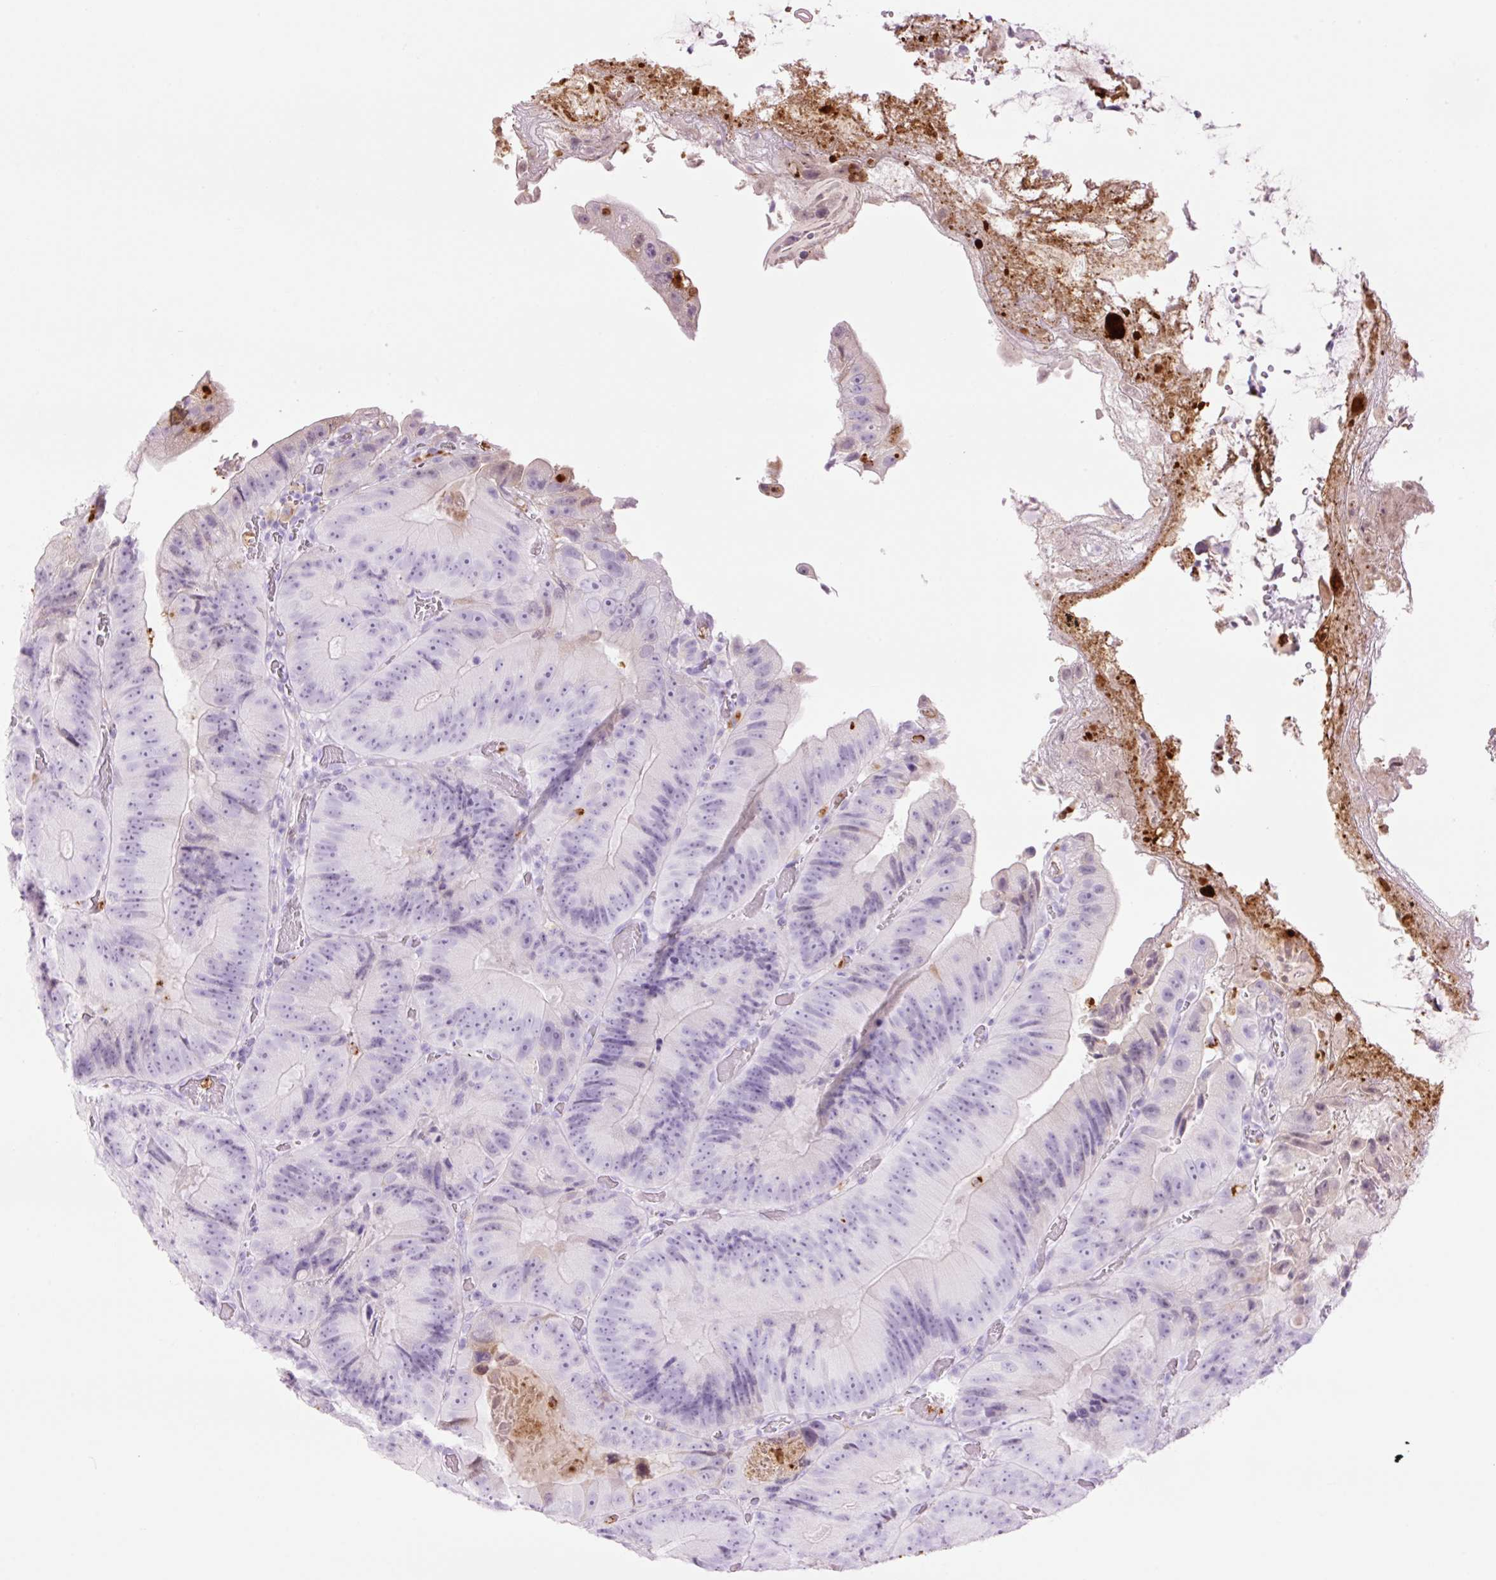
{"staining": {"intensity": "negative", "quantity": "none", "location": "none"}, "tissue": "colorectal cancer", "cell_type": "Tumor cells", "image_type": "cancer", "snomed": [{"axis": "morphology", "description": "Adenocarcinoma, NOS"}, {"axis": "topography", "description": "Colon"}], "caption": "This is an IHC photomicrograph of human colorectal adenocarcinoma. There is no positivity in tumor cells.", "gene": "LYZ", "patient": {"sex": "female", "age": 86}}